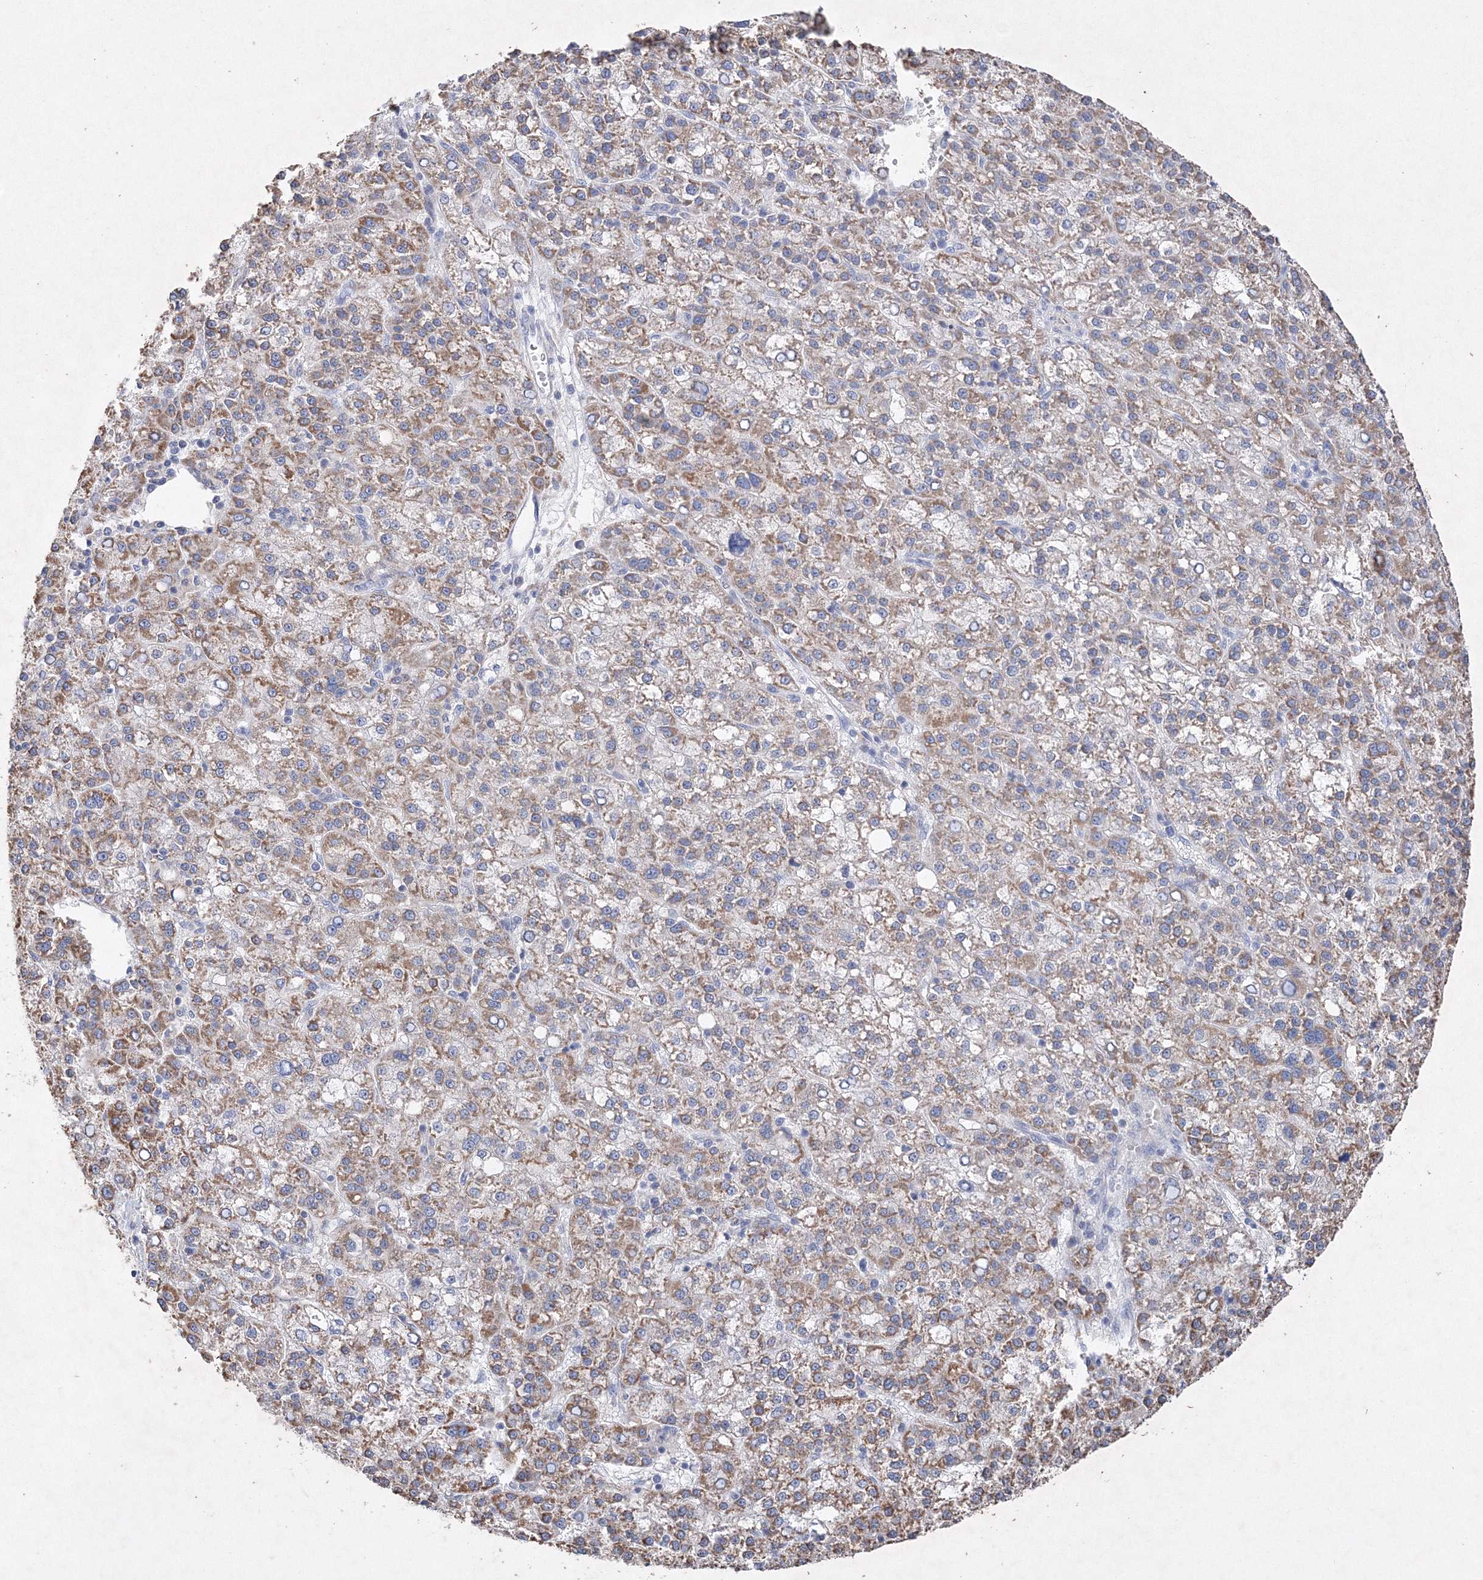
{"staining": {"intensity": "moderate", "quantity": ">75%", "location": "cytoplasmic/membranous"}, "tissue": "liver cancer", "cell_type": "Tumor cells", "image_type": "cancer", "snomed": [{"axis": "morphology", "description": "Carcinoma, Hepatocellular, NOS"}, {"axis": "topography", "description": "Liver"}], "caption": "IHC of human hepatocellular carcinoma (liver) demonstrates medium levels of moderate cytoplasmic/membranous staining in about >75% of tumor cells.", "gene": "GLS", "patient": {"sex": "female", "age": 58}}